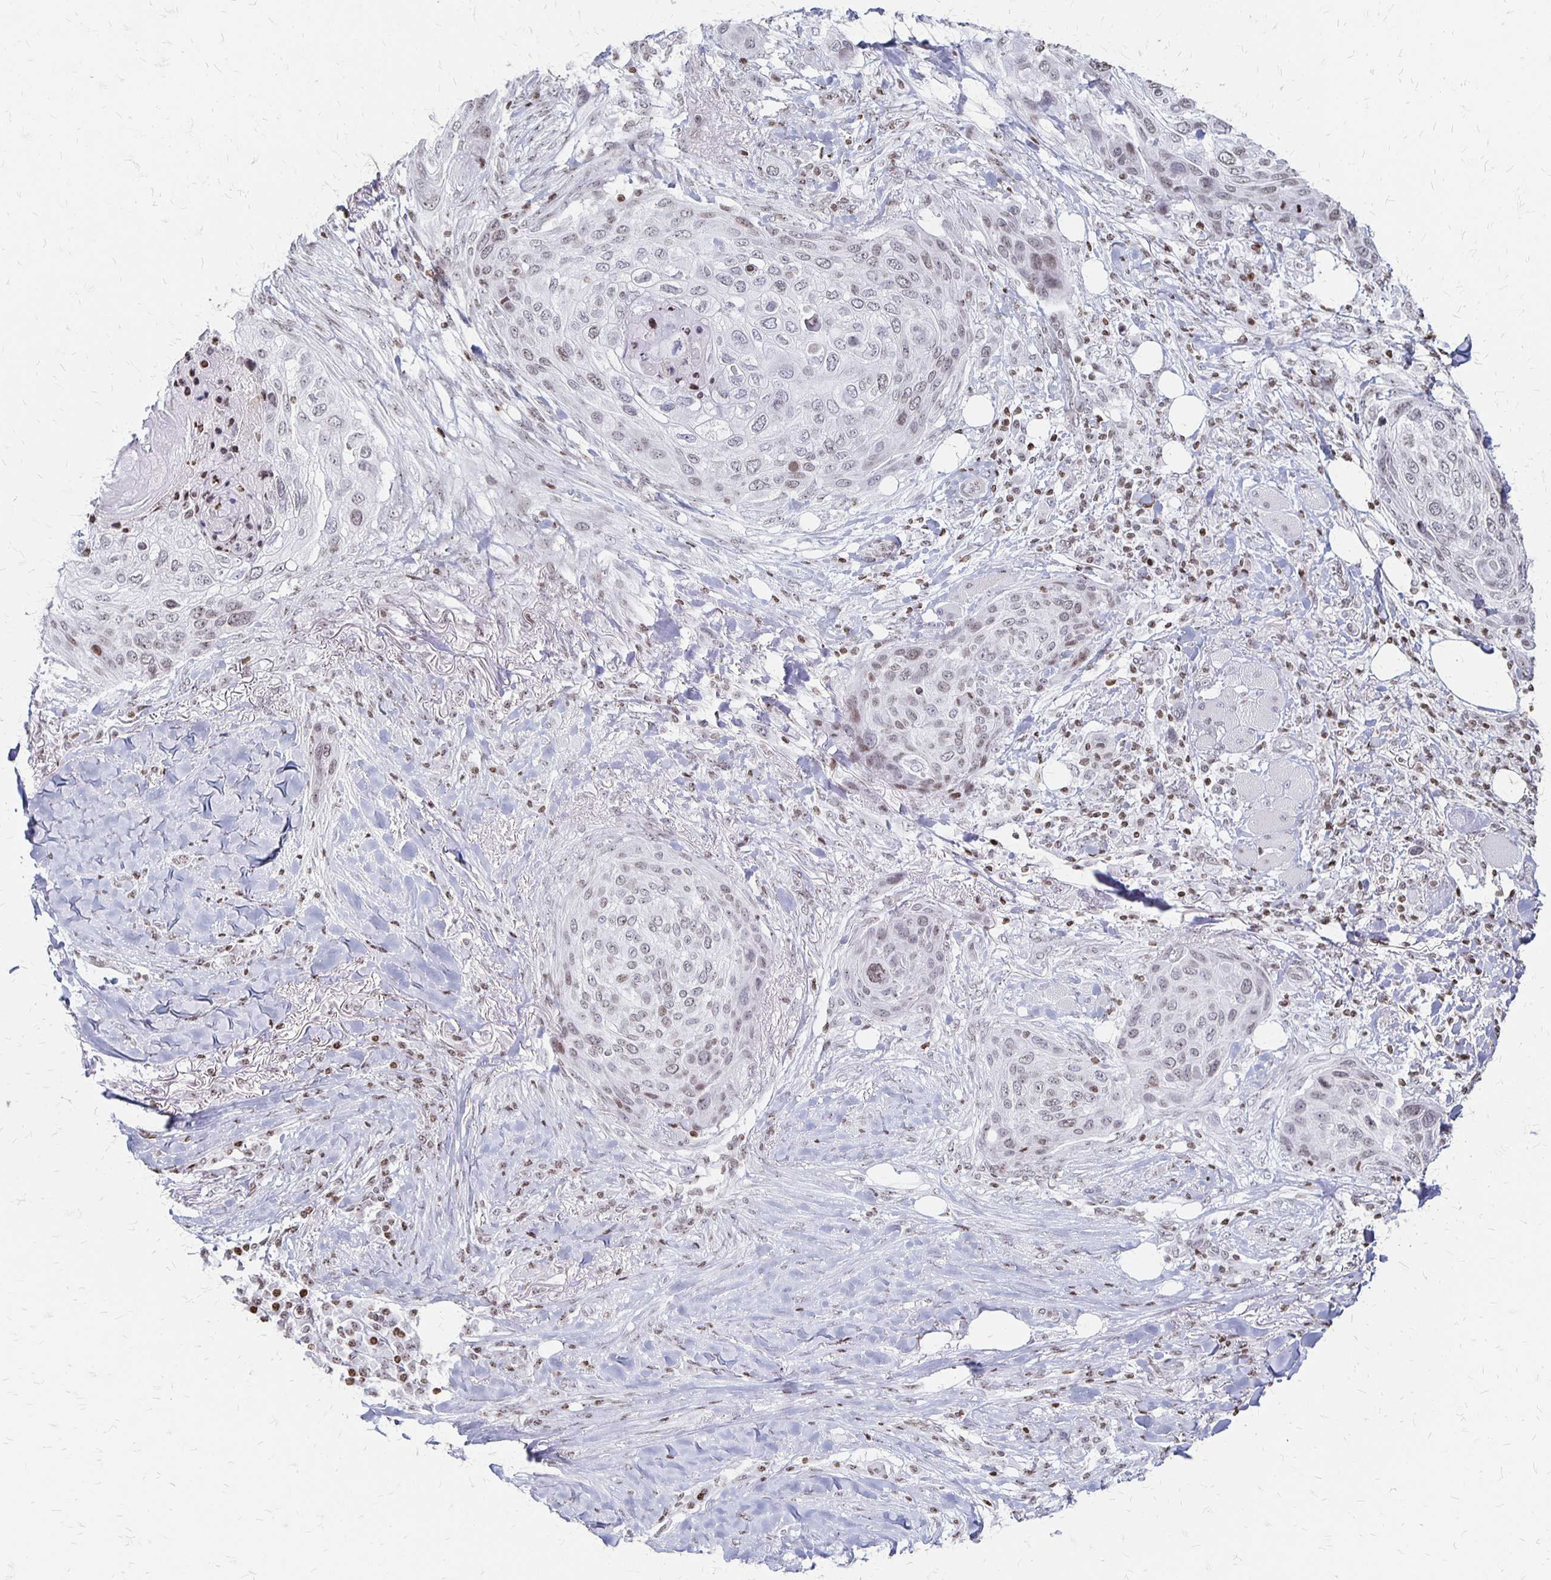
{"staining": {"intensity": "weak", "quantity": "<25%", "location": "nuclear"}, "tissue": "skin cancer", "cell_type": "Tumor cells", "image_type": "cancer", "snomed": [{"axis": "morphology", "description": "Squamous cell carcinoma, NOS"}, {"axis": "topography", "description": "Skin"}], "caption": "High magnification brightfield microscopy of squamous cell carcinoma (skin) stained with DAB (3,3'-diaminobenzidine) (brown) and counterstained with hematoxylin (blue): tumor cells show no significant expression.", "gene": "ZNF280C", "patient": {"sex": "female", "age": 87}}